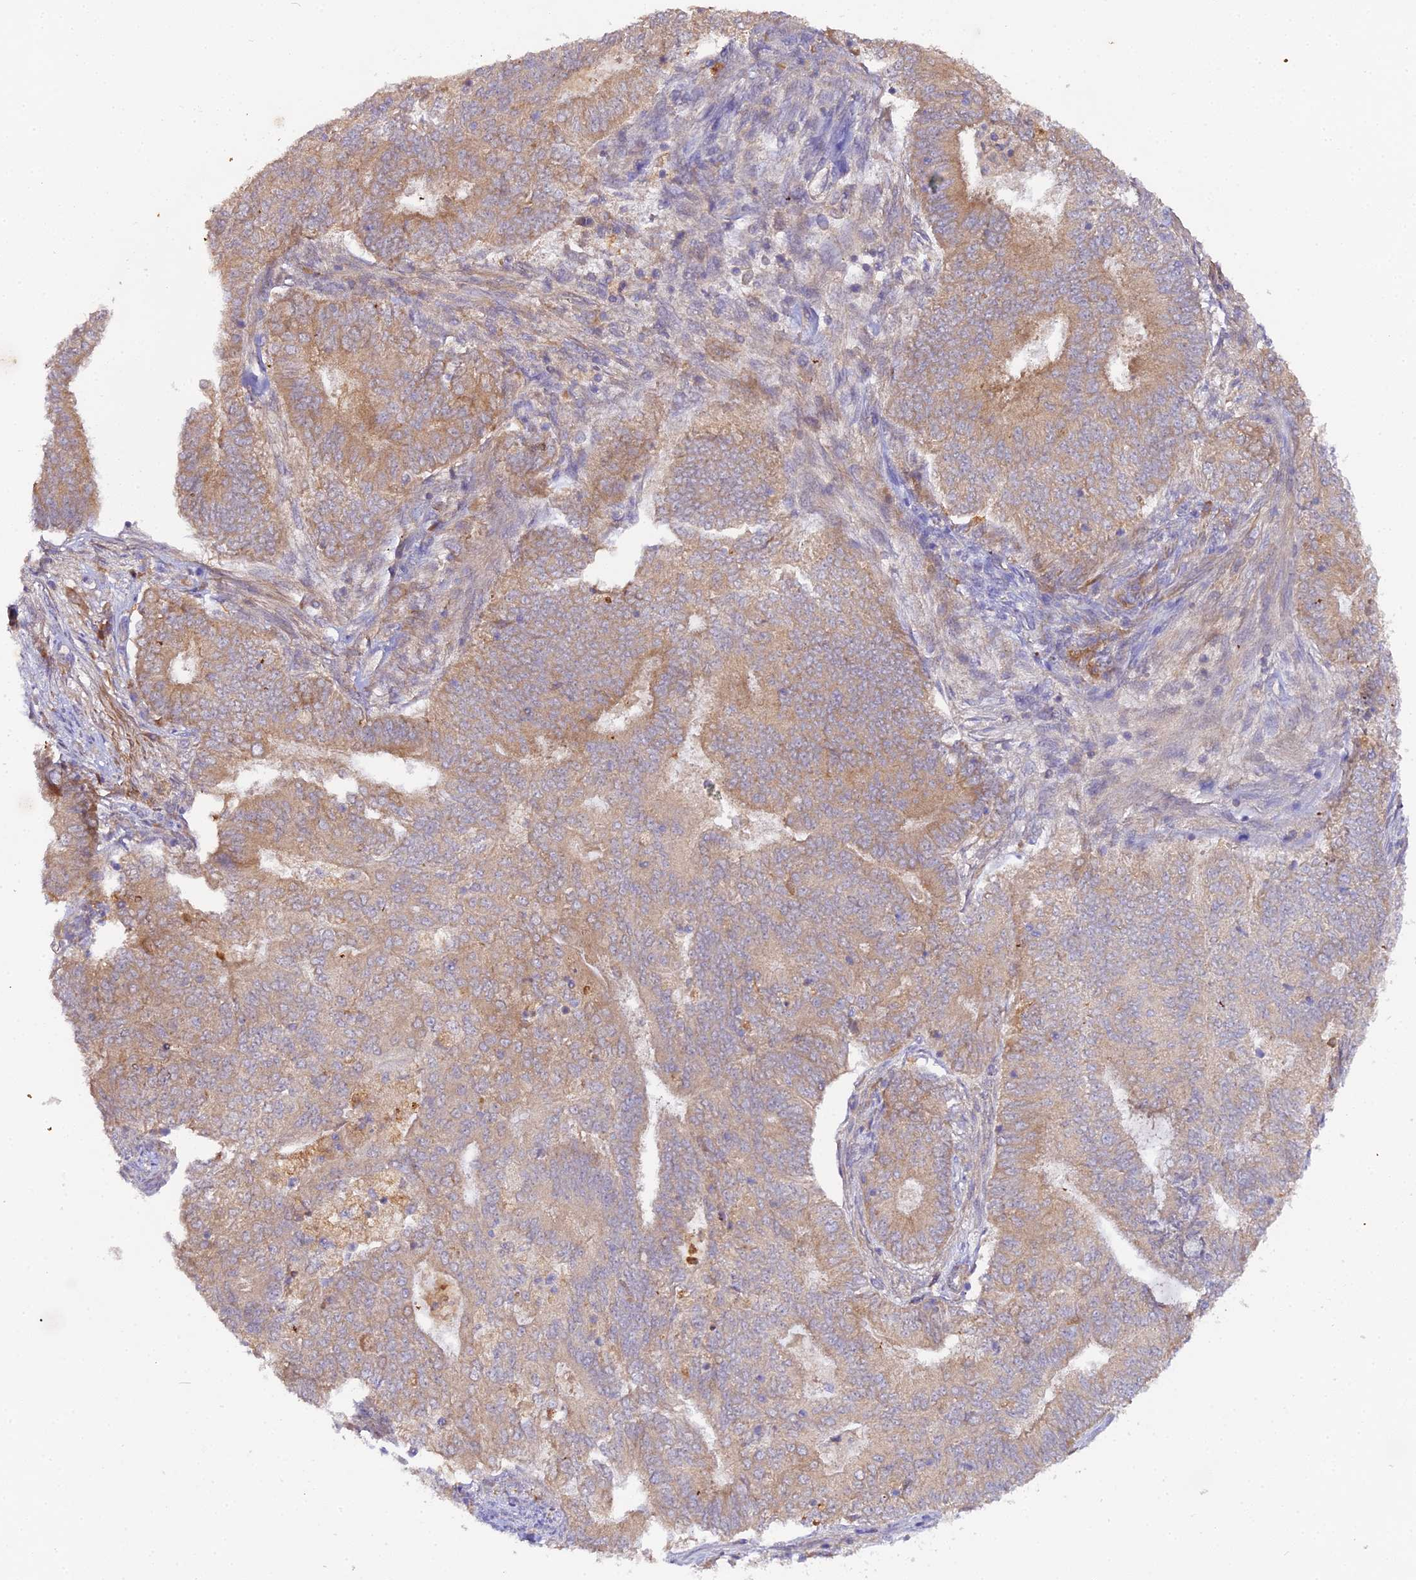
{"staining": {"intensity": "moderate", "quantity": ">75%", "location": "cytoplasmic/membranous"}, "tissue": "endometrial cancer", "cell_type": "Tumor cells", "image_type": "cancer", "snomed": [{"axis": "morphology", "description": "Adenocarcinoma, NOS"}, {"axis": "topography", "description": "Endometrium"}], "caption": "A photomicrograph of adenocarcinoma (endometrial) stained for a protein displays moderate cytoplasmic/membranous brown staining in tumor cells. Nuclei are stained in blue.", "gene": "TRIM26", "patient": {"sex": "female", "age": 62}}